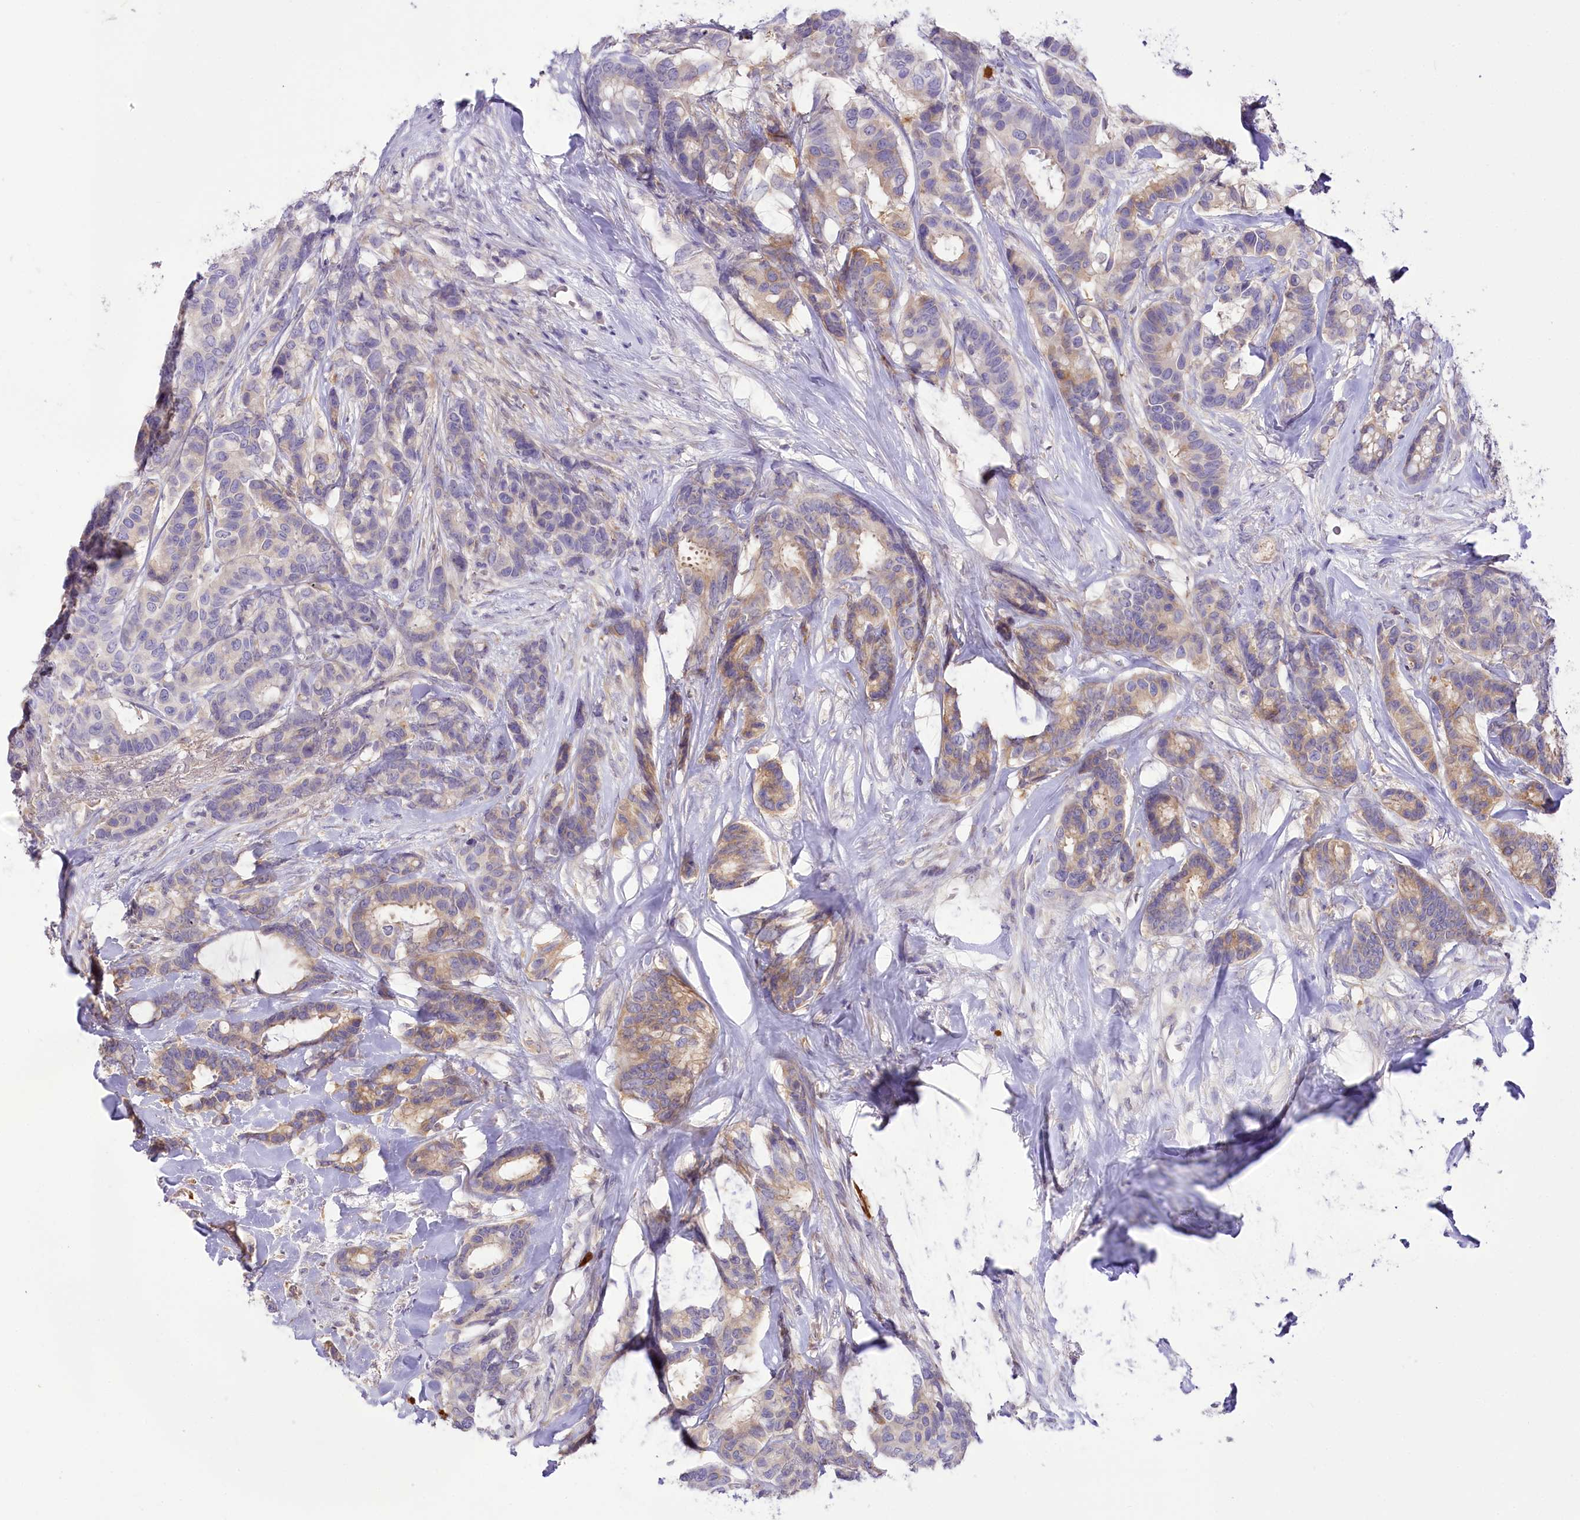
{"staining": {"intensity": "weak", "quantity": "25%-75%", "location": "cytoplasmic/membranous"}, "tissue": "breast cancer", "cell_type": "Tumor cells", "image_type": "cancer", "snomed": [{"axis": "morphology", "description": "Duct carcinoma"}, {"axis": "topography", "description": "Breast"}], "caption": "Protein staining of breast cancer (intraductal carcinoma) tissue shows weak cytoplasmic/membranous staining in about 25%-75% of tumor cells. (Stains: DAB (3,3'-diaminobenzidine) in brown, nuclei in blue, Microscopy: brightfield microscopy at high magnification).", "gene": "DPYD", "patient": {"sex": "female", "age": 87}}